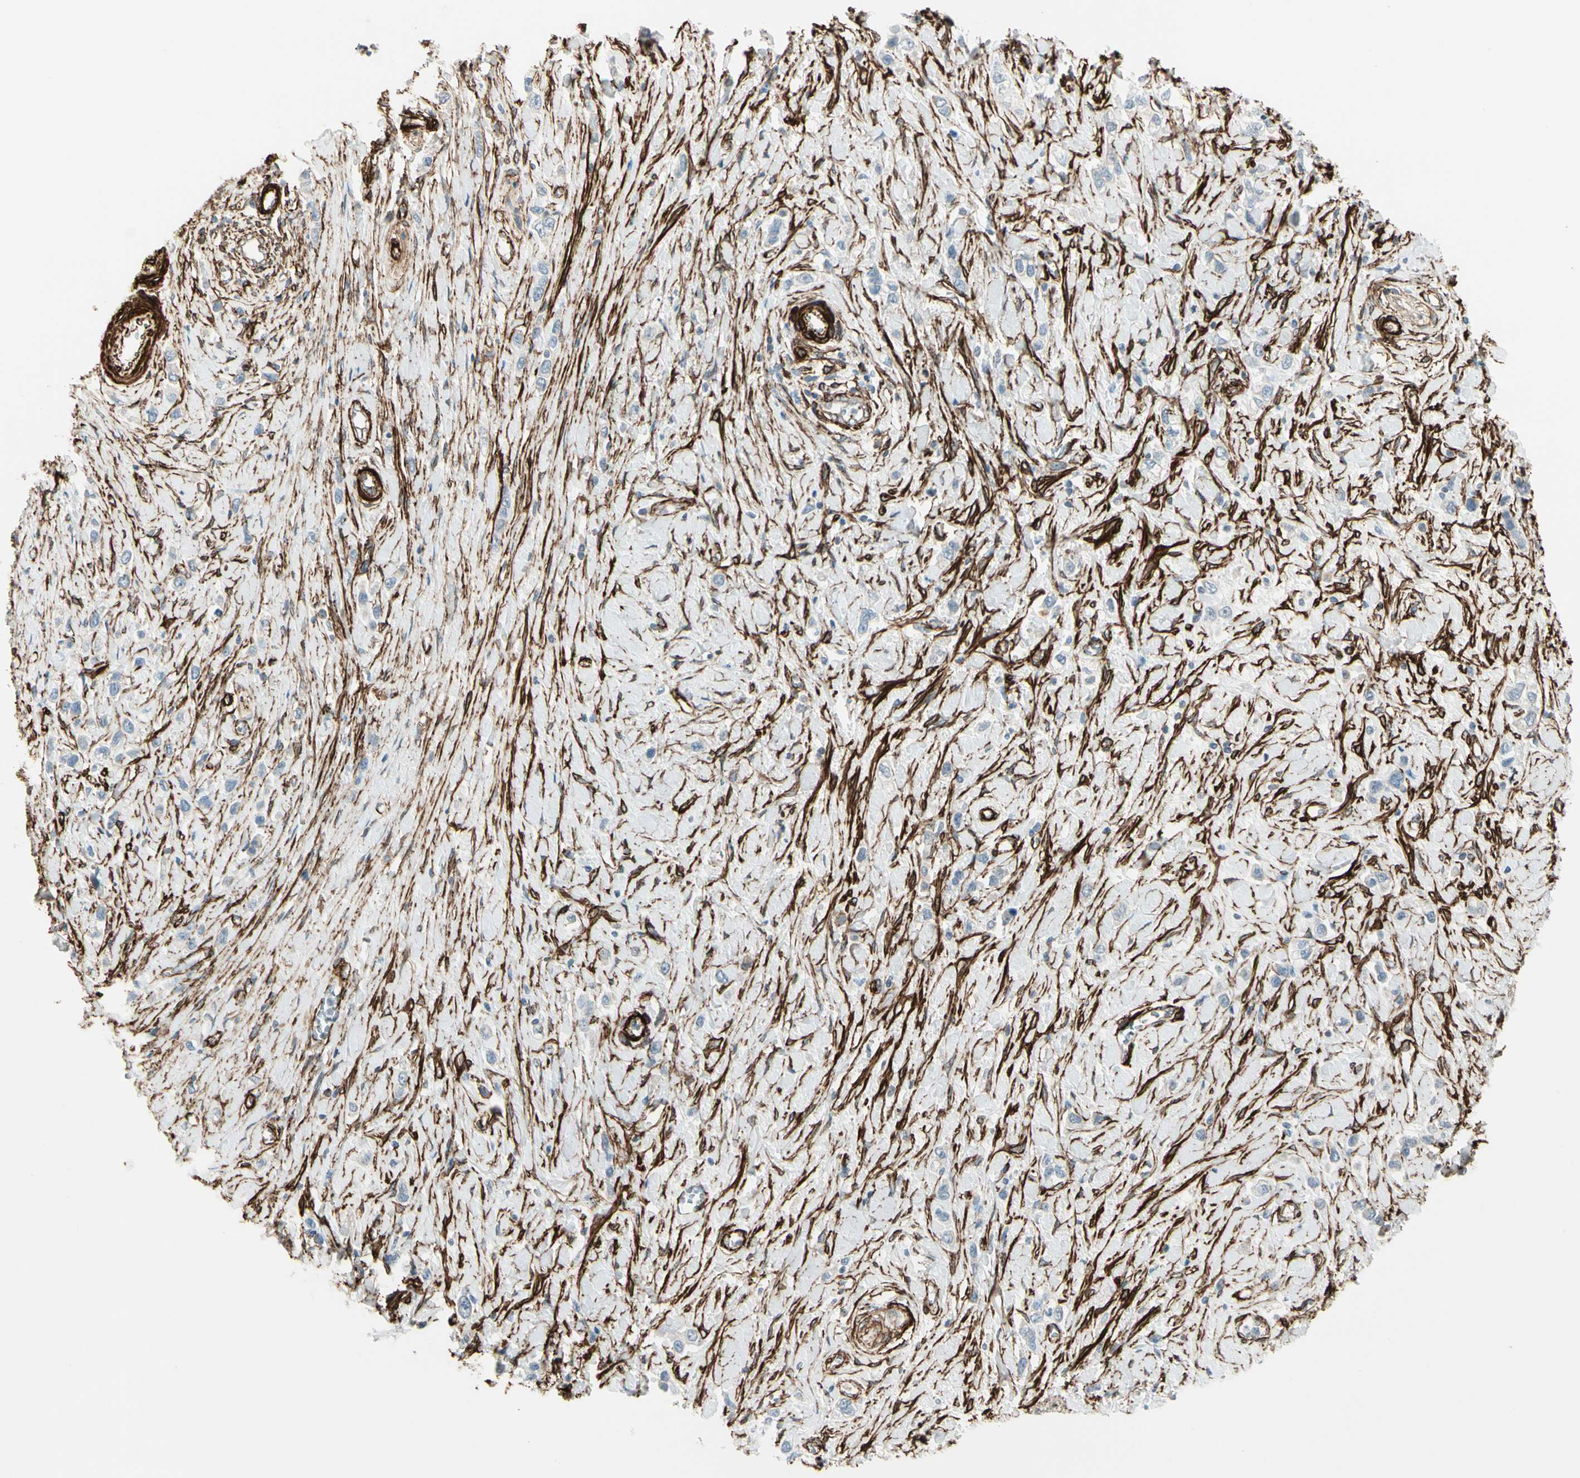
{"staining": {"intensity": "negative", "quantity": "none", "location": "none"}, "tissue": "stomach cancer", "cell_type": "Tumor cells", "image_type": "cancer", "snomed": [{"axis": "morphology", "description": "Normal tissue, NOS"}, {"axis": "morphology", "description": "Adenocarcinoma, NOS"}, {"axis": "topography", "description": "Stomach, upper"}, {"axis": "topography", "description": "Stomach"}], "caption": "Stomach cancer was stained to show a protein in brown. There is no significant positivity in tumor cells. (DAB IHC with hematoxylin counter stain).", "gene": "CALD1", "patient": {"sex": "female", "age": 65}}